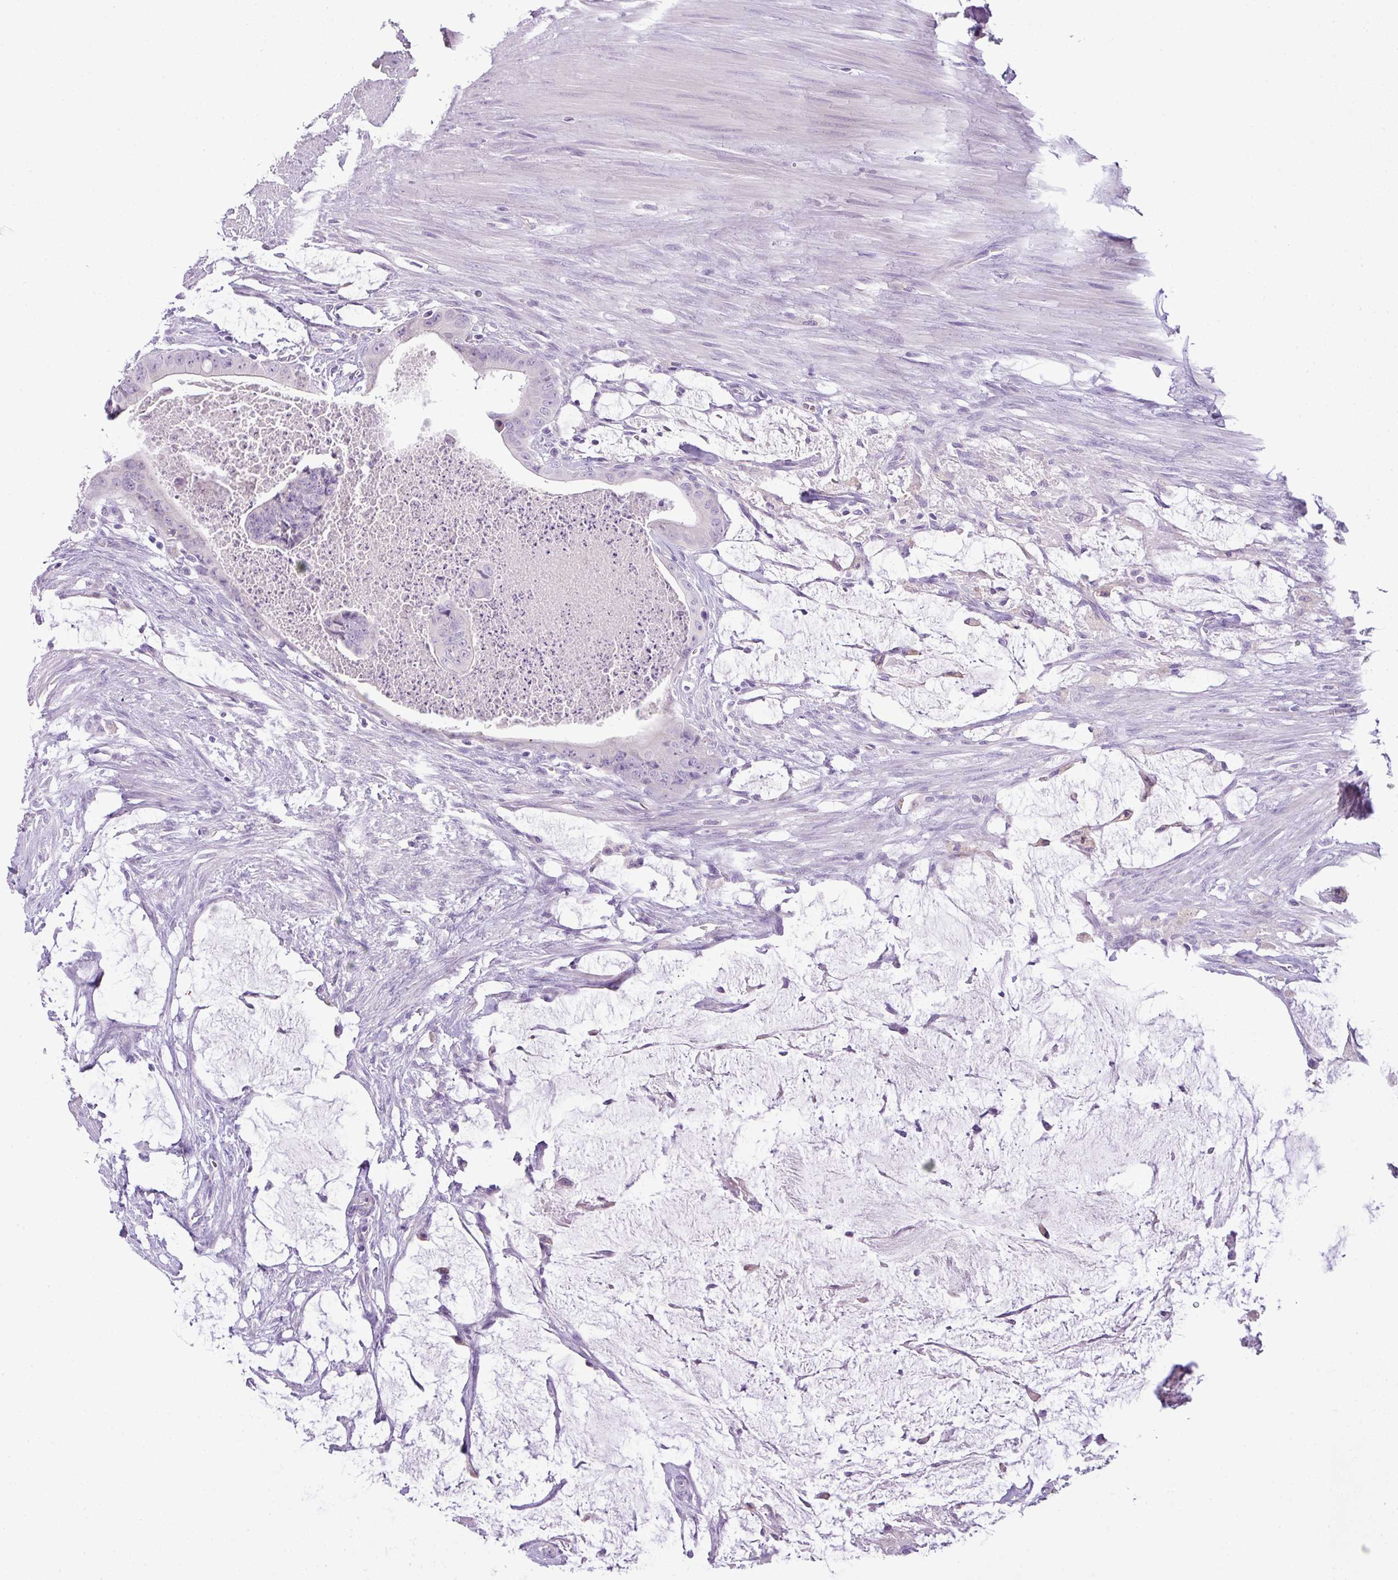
{"staining": {"intensity": "negative", "quantity": "none", "location": "none"}, "tissue": "colorectal cancer", "cell_type": "Tumor cells", "image_type": "cancer", "snomed": [{"axis": "morphology", "description": "Adenocarcinoma, NOS"}, {"axis": "topography", "description": "Rectum"}], "caption": "DAB (3,3'-diaminobenzidine) immunohistochemical staining of colorectal cancer reveals no significant expression in tumor cells.", "gene": "ENSG00000273748", "patient": {"sex": "male", "age": 78}}